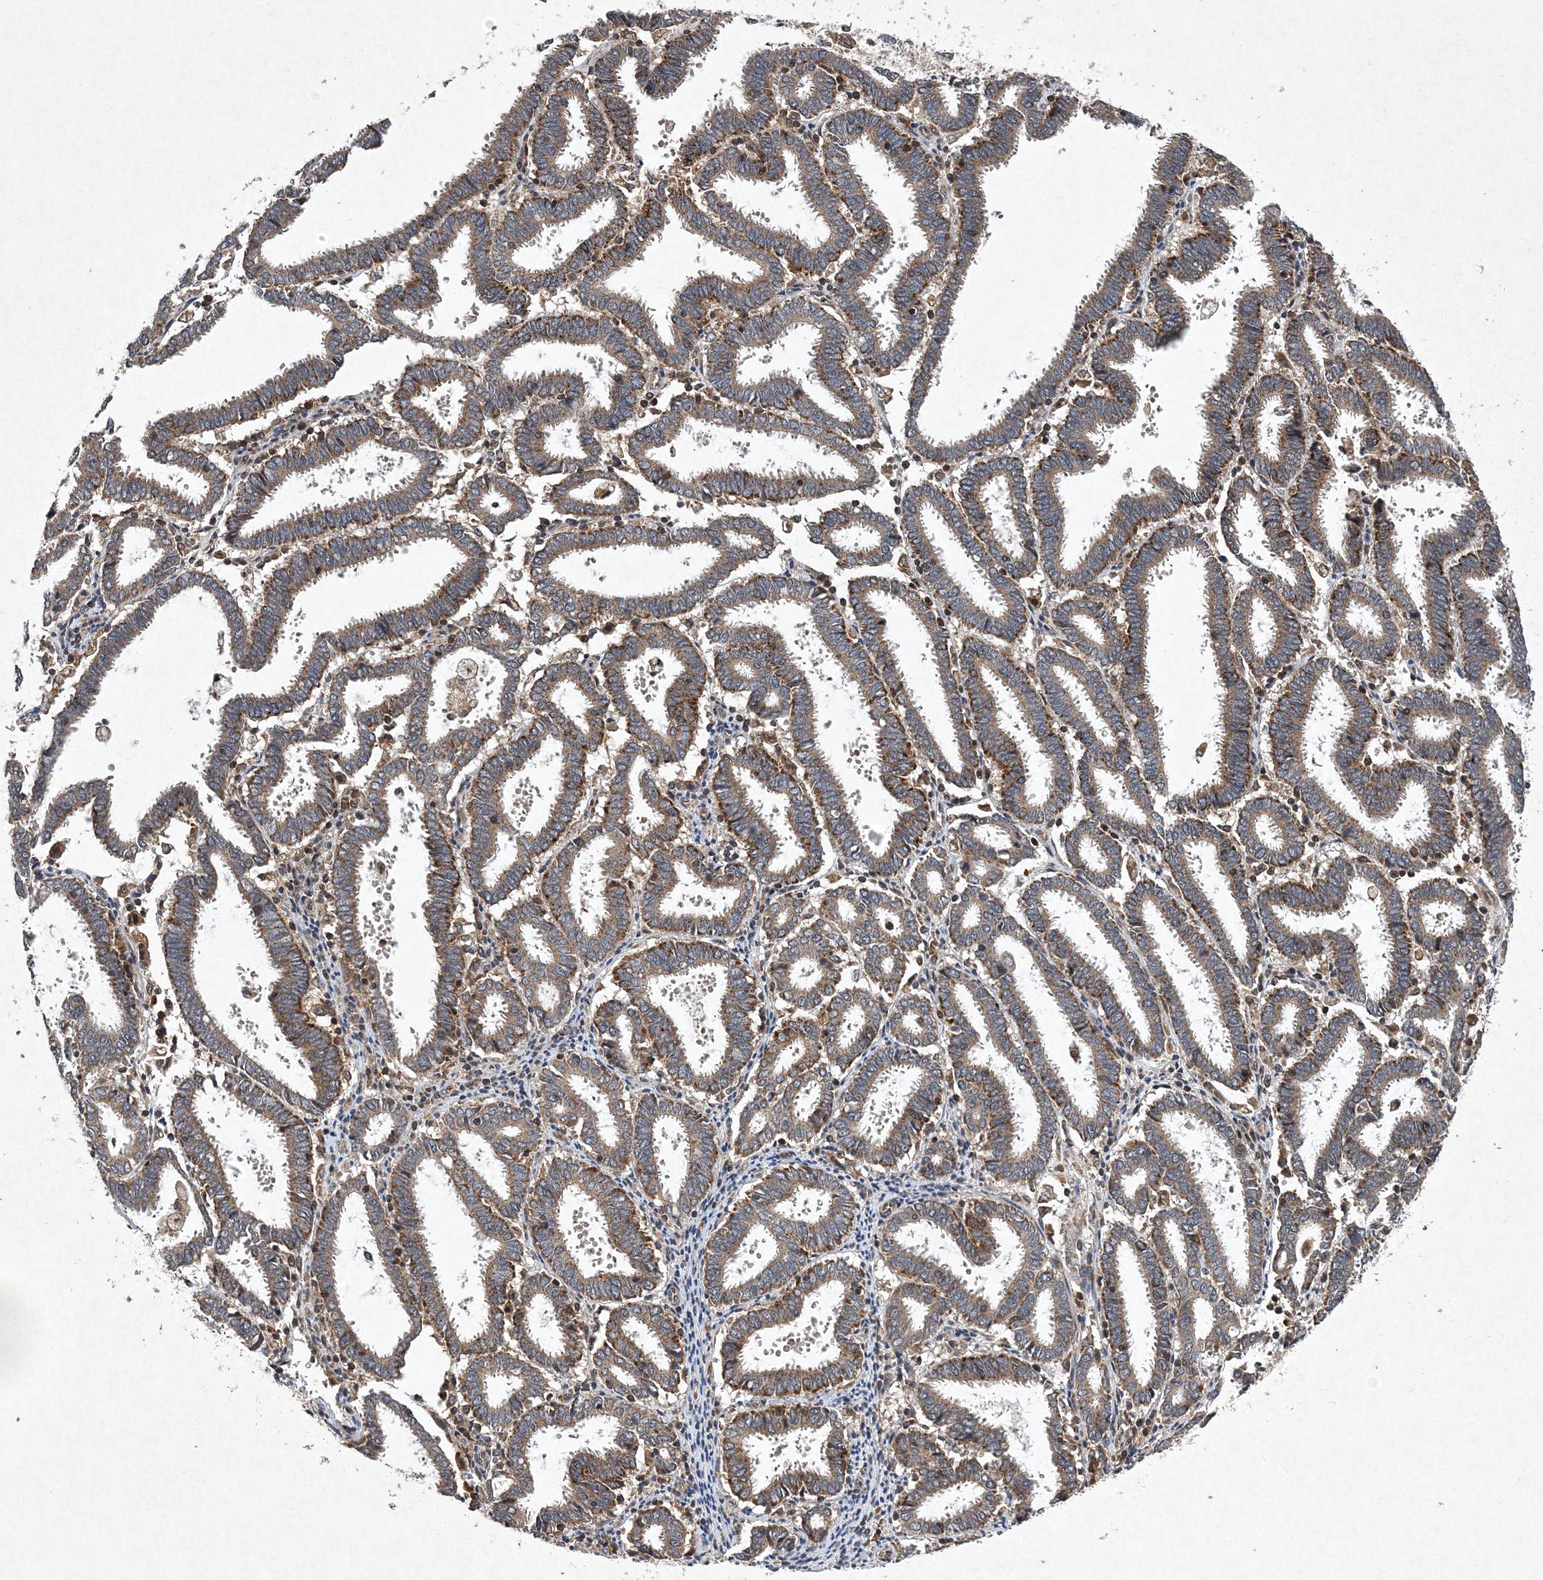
{"staining": {"intensity": "moderate", "quantity": ">75%", "location": "cytoplasmic/membranous"}, "tissue": "endometrial cancer", "cell_type": "Tumor cells", "image_type": "cancer", "snomed": [{"axis": "morphology", "description": "Adenocarcinoma, NOS"}, {"axis": "topography", "description": "Uterus"}], "caption": "Protein expression analysis of human endometrial cancer reveals moderate cytoplasmic/membranous expression in about >75% of tumor cells.", "gene": "PROSER1", "patient": {"sex": "female", "age": 83}}